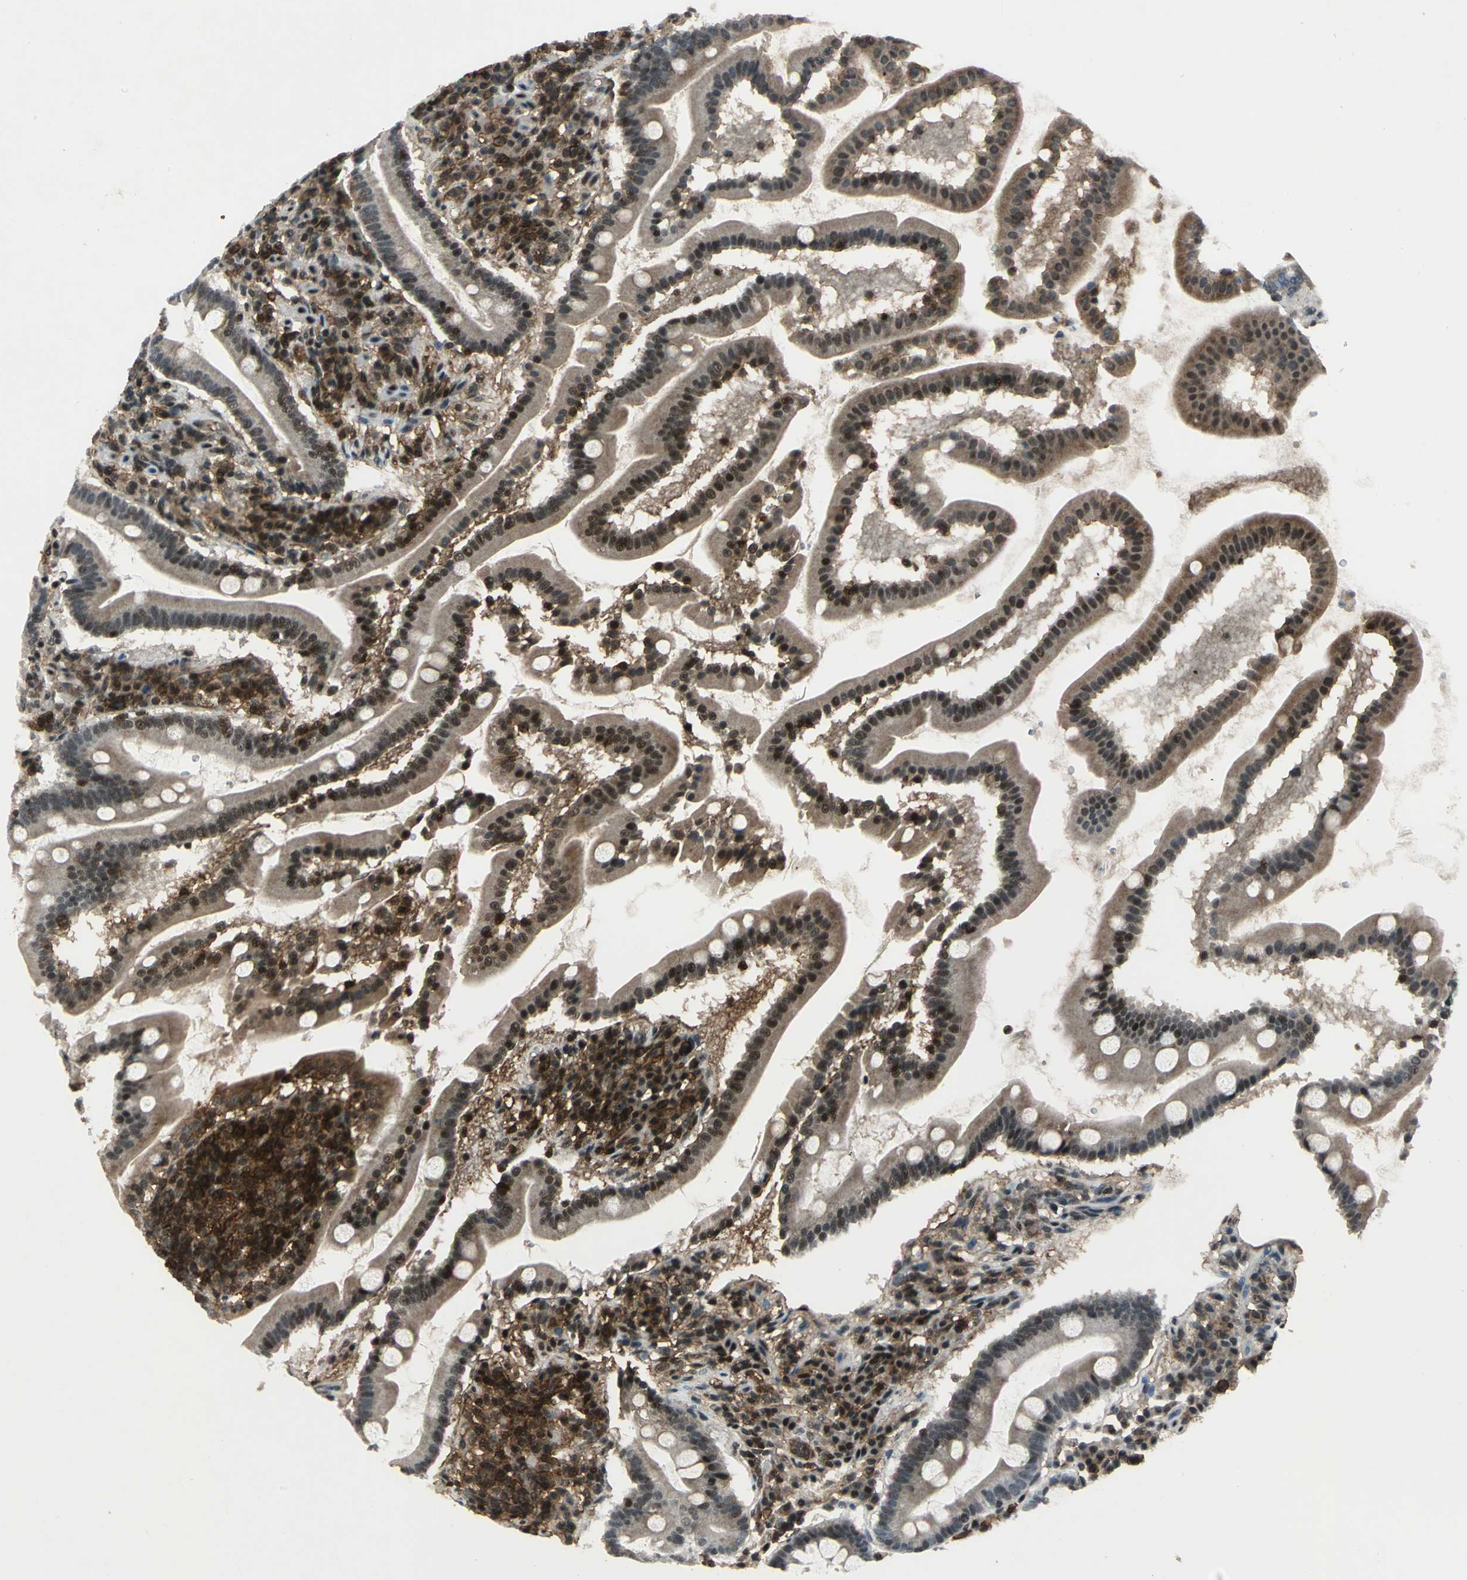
{"staining": {"intensity": "moderate", "quantity": ">75%", "location": "cytoplasmic/membranous,nuclear"}, "tissue": "duodenum", "cell_type": "Glandular cells", "image_type": "normal", "snomed": [{"axis": "morphology", "description": "Normal tissue, NOS"}, {"axis": "topography", "description": "Duodenum"}], "caption": "This is an image of immunohistochemistry staining of unremarkable duodenum, which shows moderate positivity in the cytoplasmic/membranous,nuclear of glandular cells.", "gene": "NR2C2", "patient": {"sex": "male", "age": 50}}